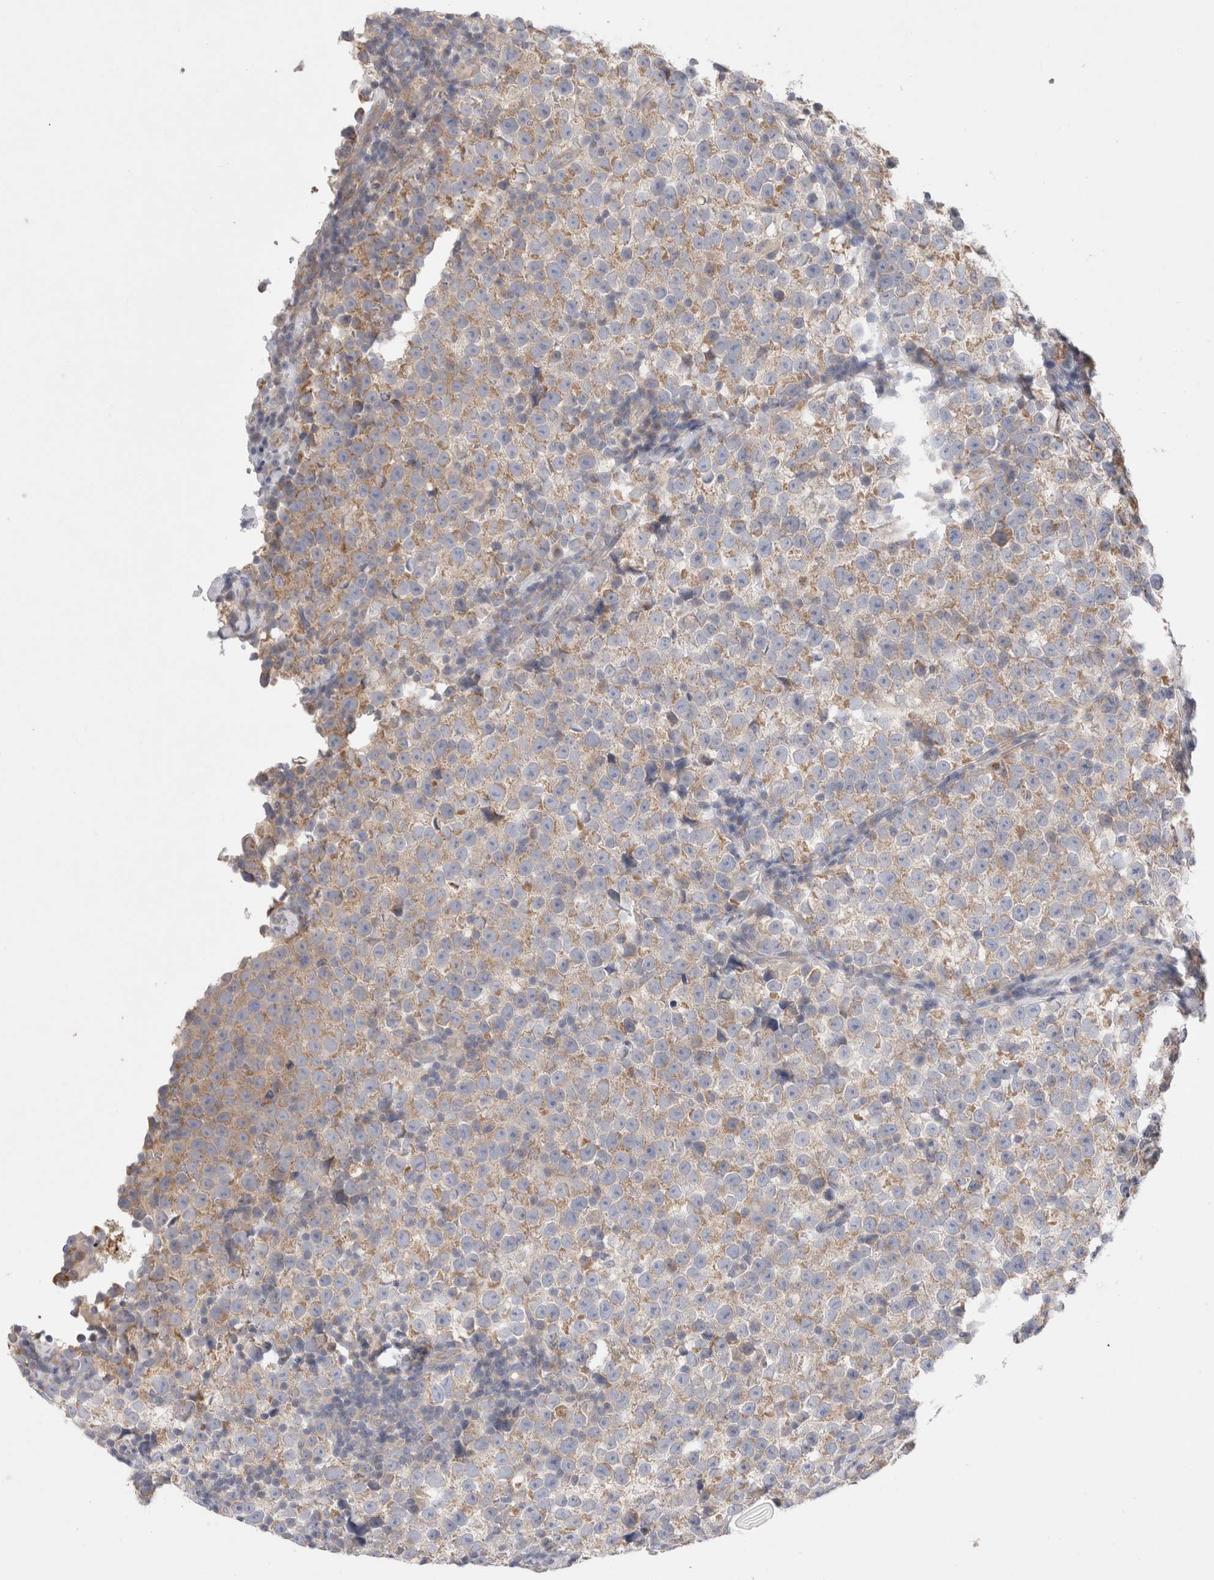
{"staining": {"intensity": "weak", "quantity": ">75%", "location": "cytoplasmic/membranous"}, "tissue": "testis cancer", "cell_type": "Tumor cells", "image_type": "cancer", "snomed": [{"axis": "morphology", "description": "Normal tissue, NOS"}, {"axis": "morphology", "description": "Seminoma, NOS"}, {"axis": "topography", "description": "Testis"}], "caption": "Human seminoma (testis) stained with a brown dye reveals weak cytoplasmic/membranous positive staining in about >75% of tumor cells.", "gene": "IFT74", "patient": {"sex": "male", "age": 43}}